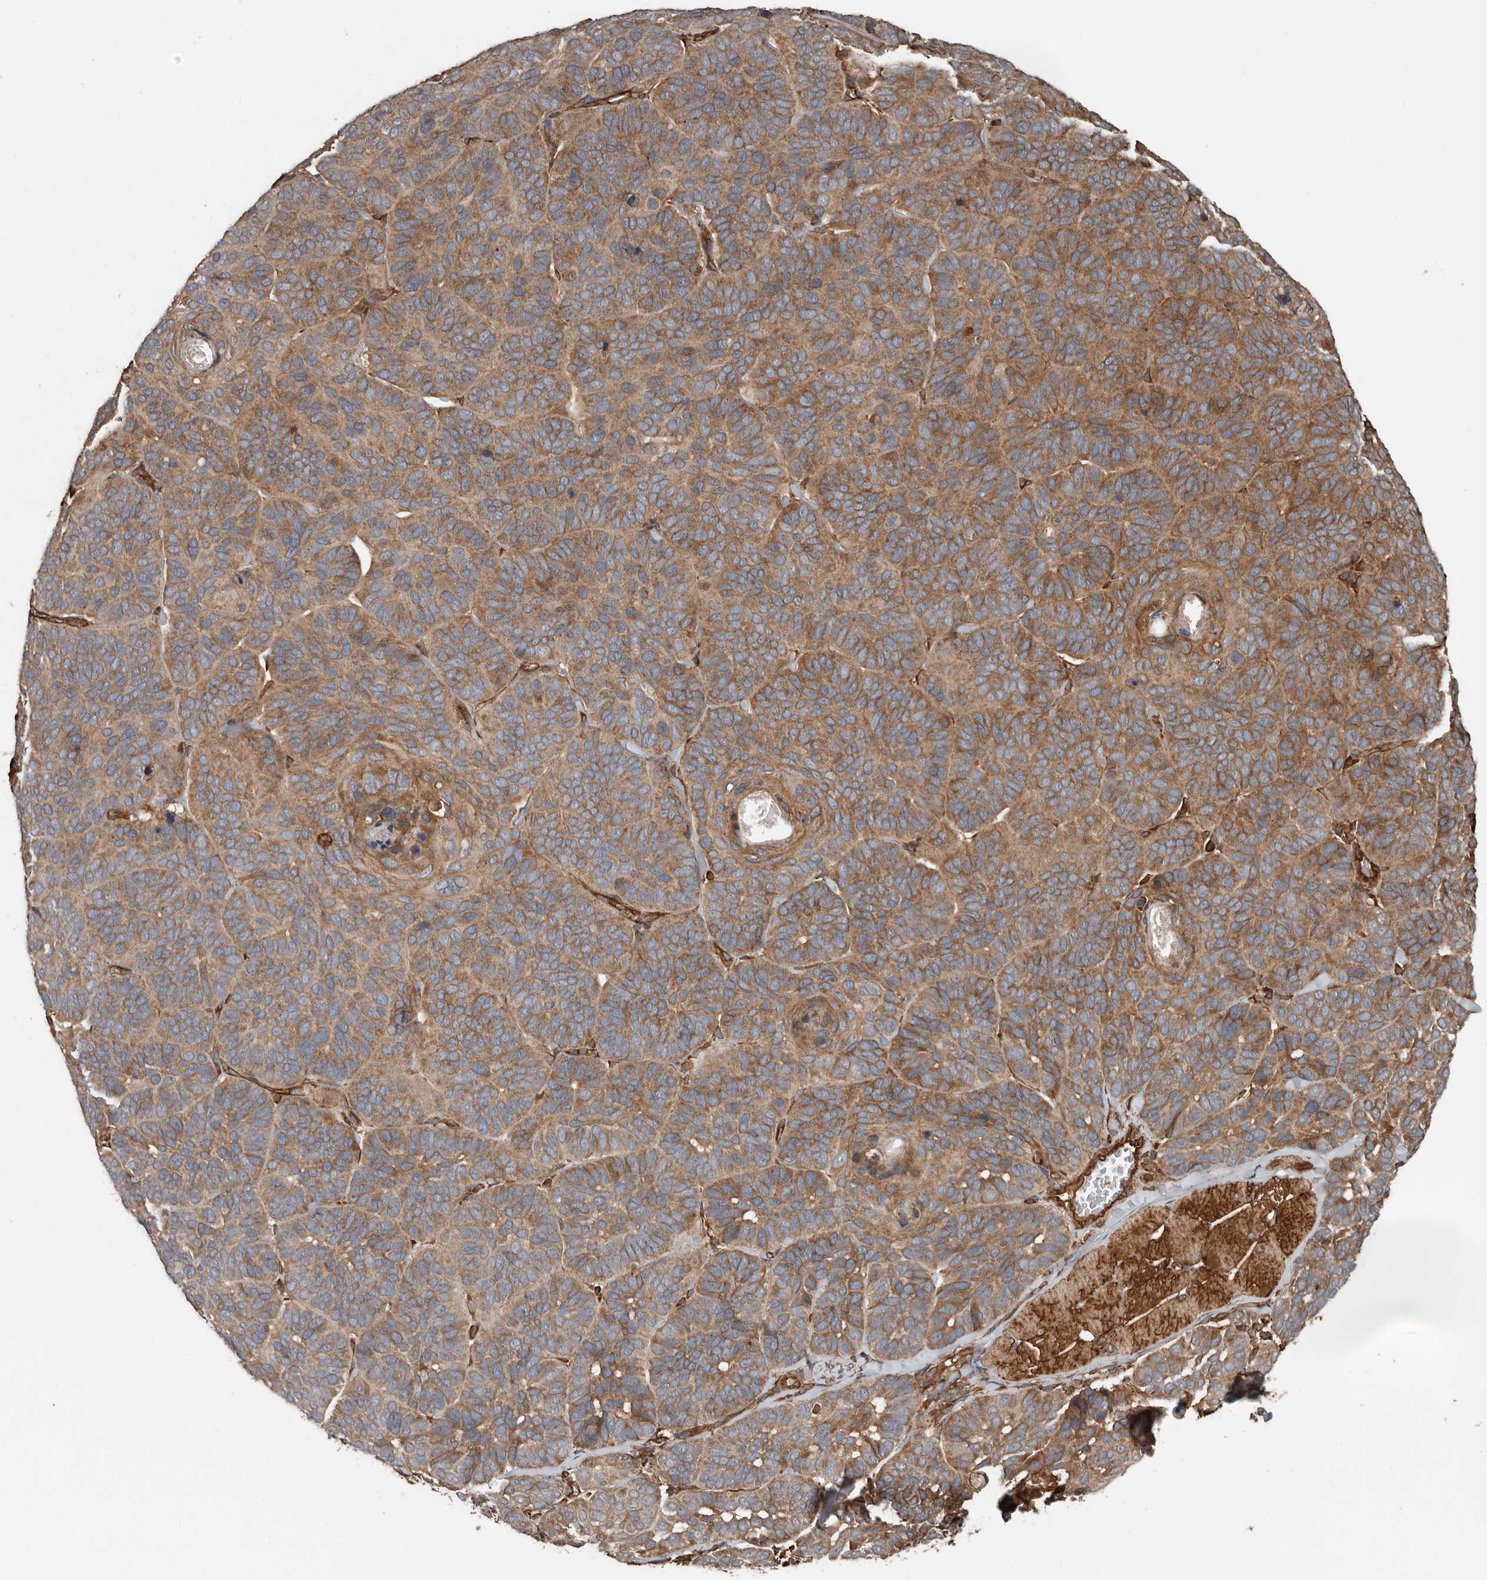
{"staining": {"intensity": "moderate", "quantity": ">75%", "location": "cytoplasmic/membranous"}, "tissue": "skin cancer", "cell_type": "Tumor cells", "image_type": "cancer", "snomed": [{"axis": "morphology", "description": "Basal cell carcinoma"}, {"axis": "topography", "description": "Skin"}], "caption": "Brown immunohistochemical staining in skin cancer shows moderate cytoplasmic/membranous expression in approximately >75% of tumor cells. The staining is performed using DAB brown chromogen to label protein expression. The nuclei are counter-stained blue using hematoxylin.", "gene": "YOD1", "patient": {"sex": "male", "age": 62}}